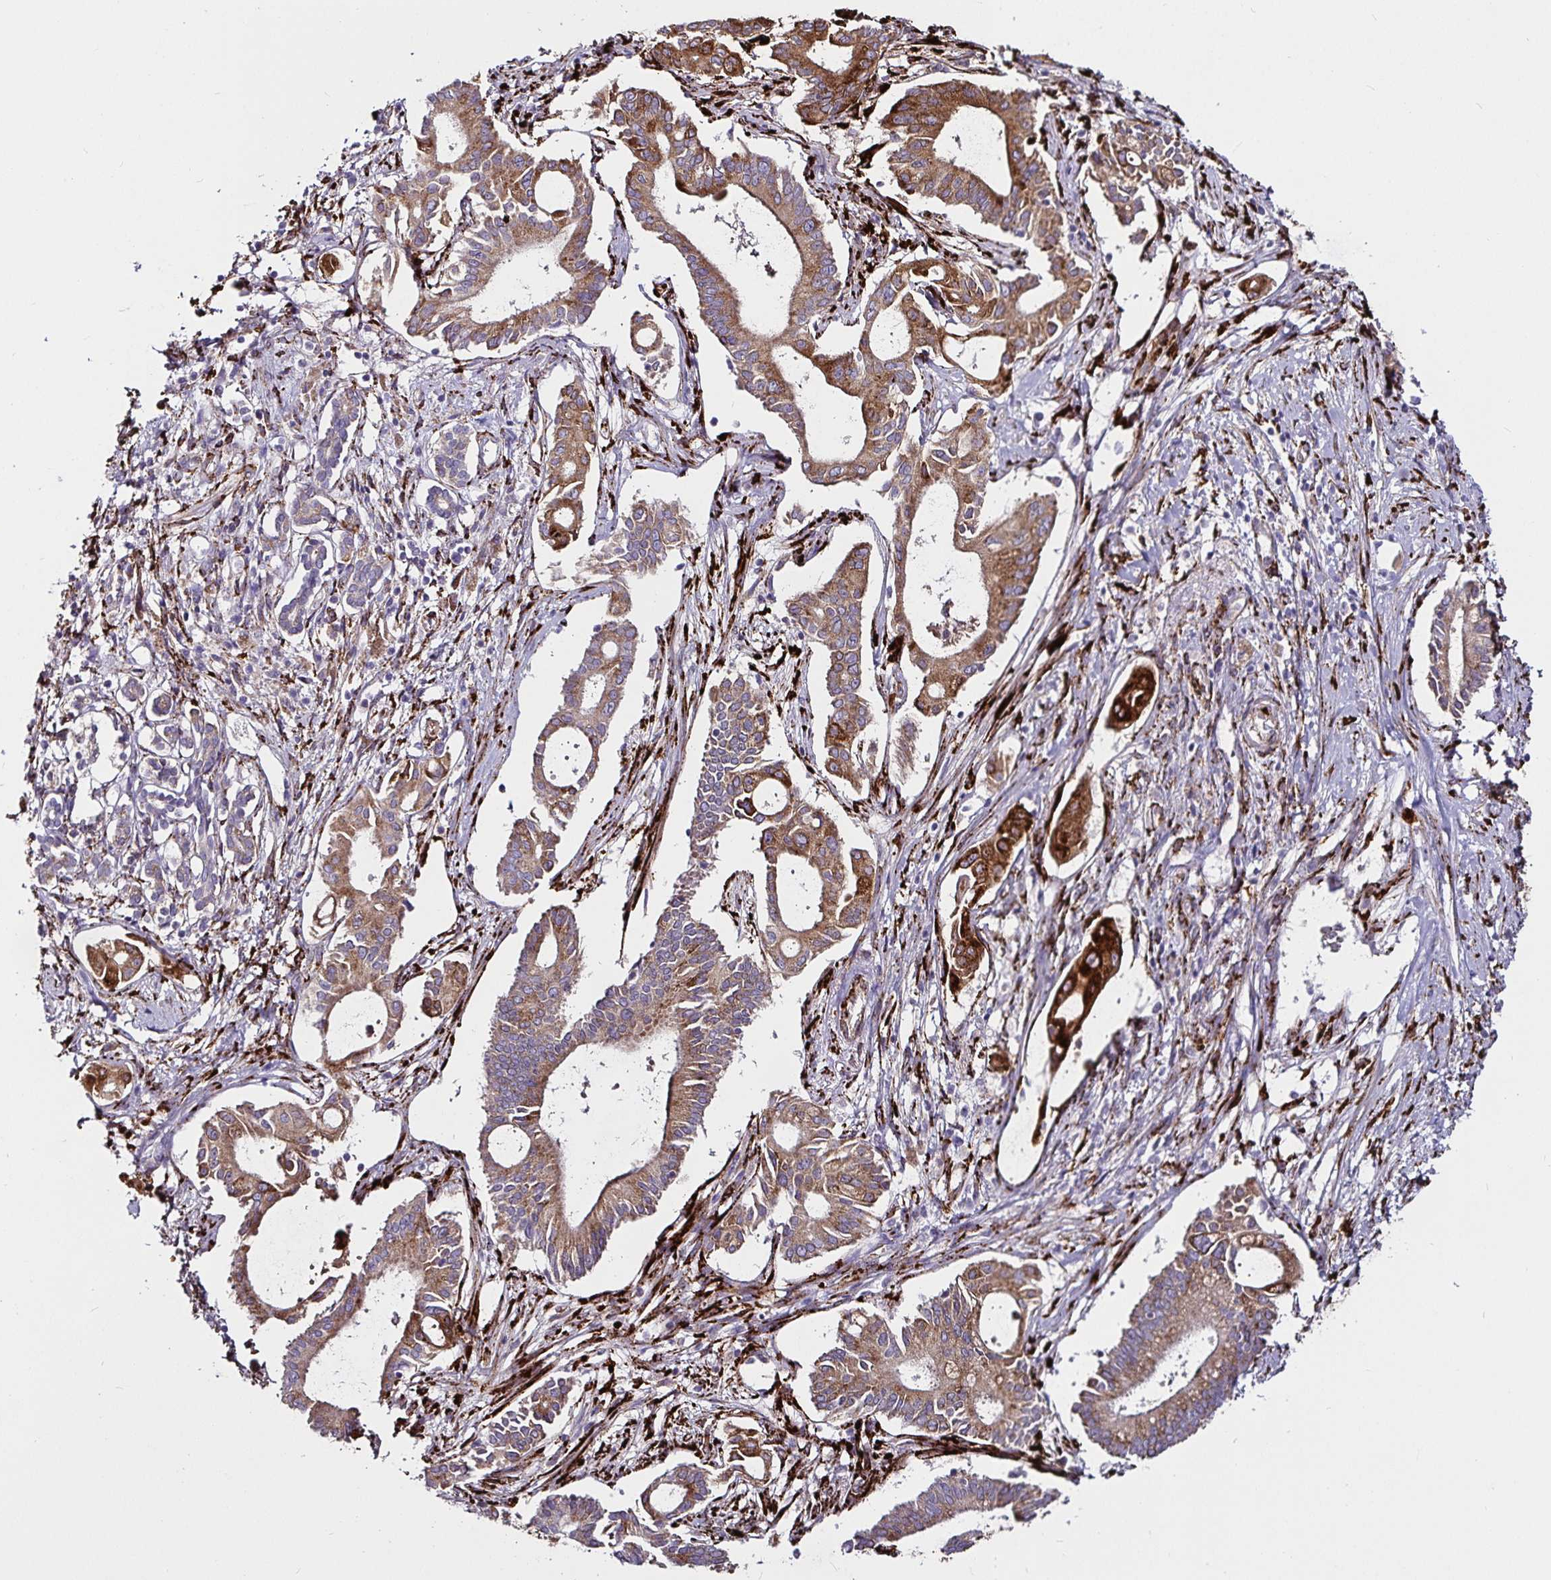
{"staining": {"intensity": "moderate", "quantity": ">75%", "location": "cytoplasmic/membranous"}, "tissue": "pancreatic cancer", "cell_type": "Tumor cells", "image_type": "cancer", "snomed": [{"axis": "morphology", "description": "Adenocarcinoma, NOS"}, {"axis": "topography", "description": "Pancreas"}], "caption": "Human pancreatic cancer (adenocarcinoma) stained with a brown dye shows moderate cytoplasmic/membranous positive staining in about >75% of tumor cells.", "gene": "P4HA2", "patient": {"sex": "female", "age": 68}}